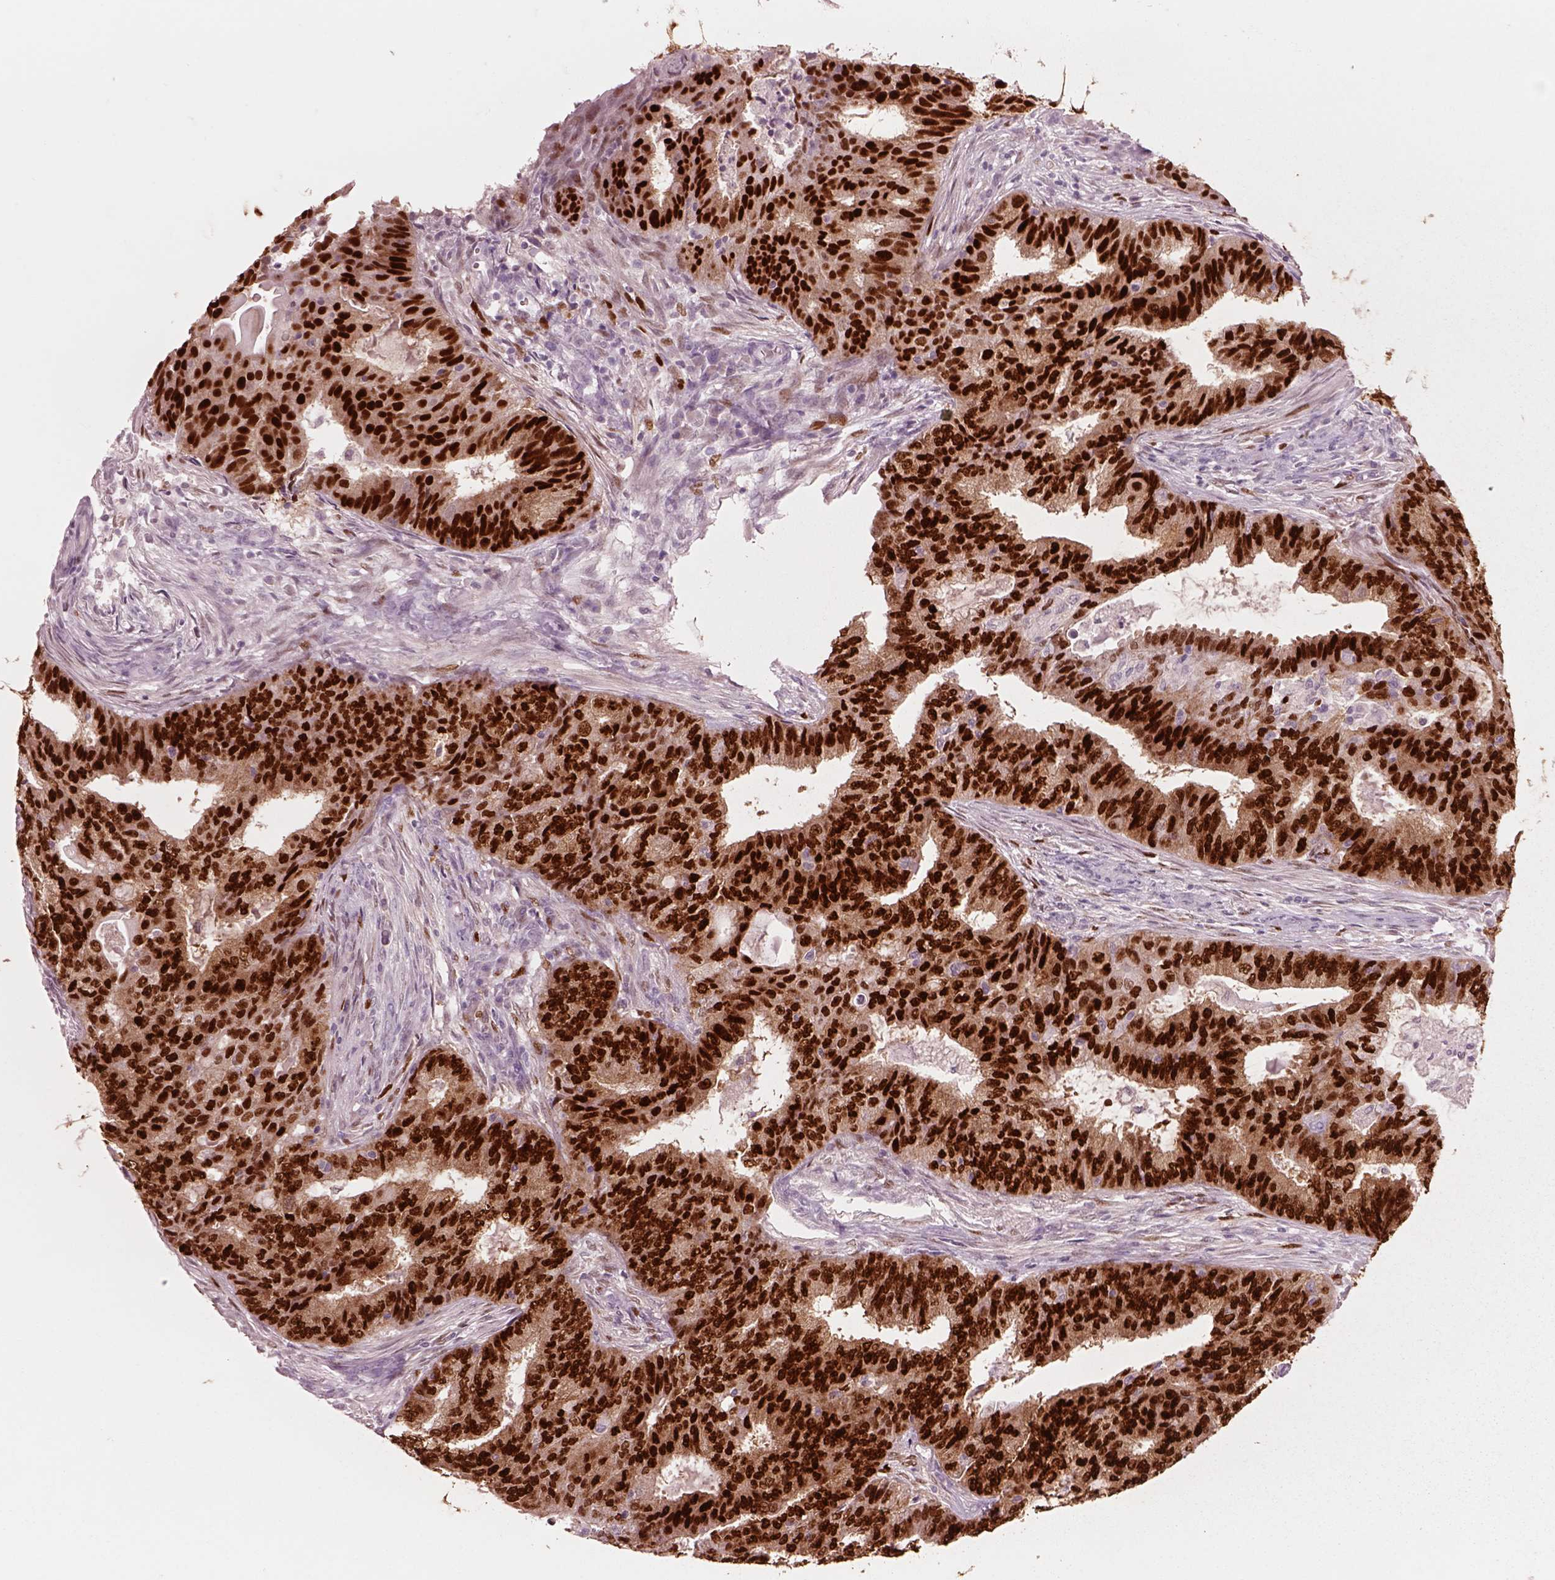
{"staining": {"intensity": "strong", "quantity": ">75%", "location": "nuclear"}, "tissue": "endometrial cancer", "cell_type": "Tumor cells", "image_type": "cancer", "snomed": [{"axis": "morphology", "description": "Adenocarcinoma, NOS"}, {"axis": "topography", "description": "Endometrium"}], "caption": "IHC (DAB) staining of human adenocarcinoma (endometrial) exhibits strong nuclear protein staining in about >75% of tumor cells.", "gene": "SOX9", "patient": {"sex": "female", "age": 62}}